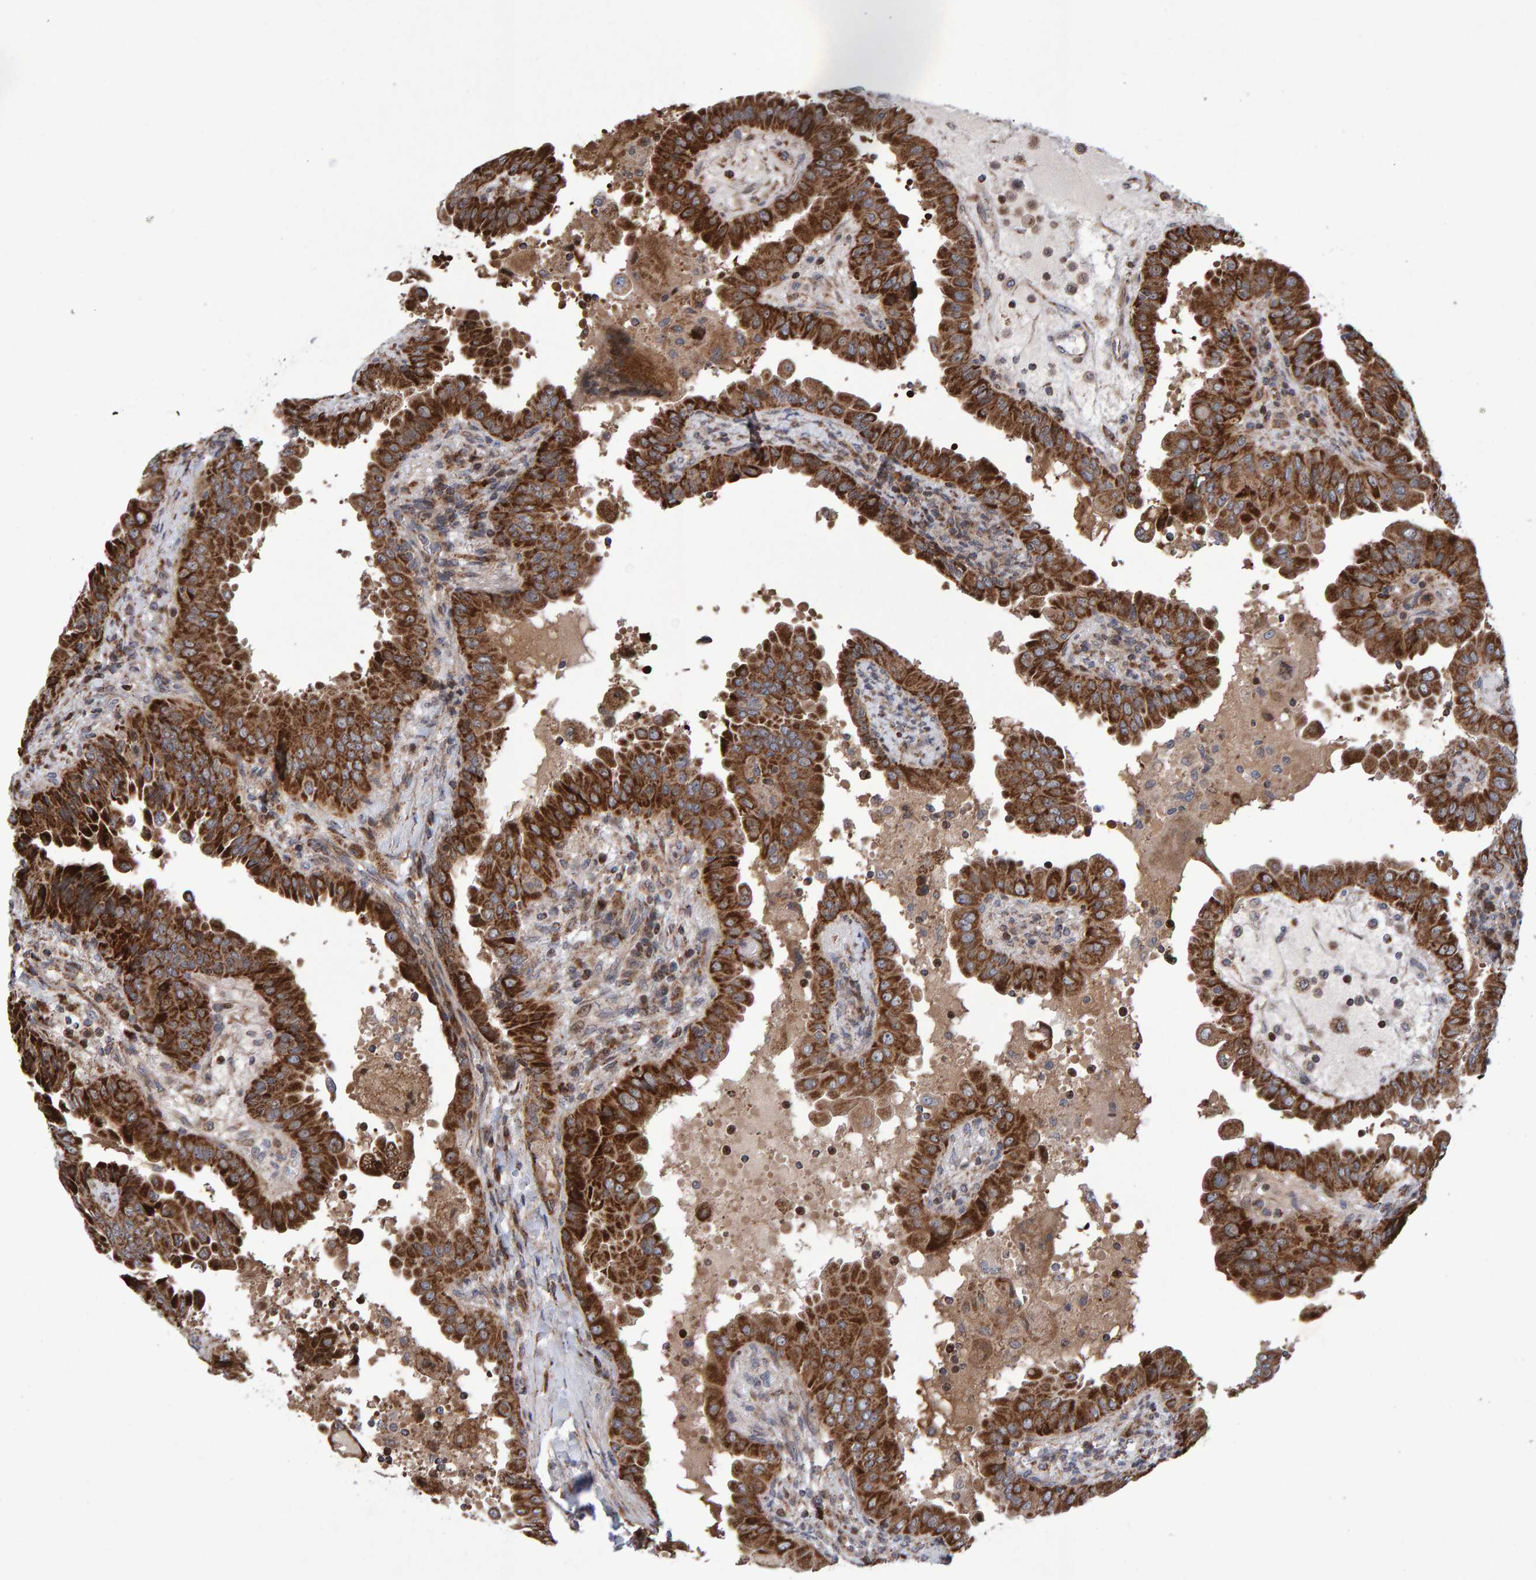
{"staining": {"intensity": "strong", "quantity": ">75%", "location": "cytoplasmic/membranous"}, "tissue": "thyroid cancer", "cell_type": "Tumor cells", "image_type": "cancer", "snomed": [{"axis": "morphology", "description": "Papillary adenocarcinoma, NOS"}, {"axis": "topography", "description": "Thyroid gland"}], "caption": "High-power microscopy captured an immunohistochemistry (IHC) photomicrograph of thyroid cancer, revealing strong cytoplasmic/membranous staining in approximately >75% of tumor cells. (DAB (3,3'-diaminobenzidine) IHC, brown staining for protein, blue staining for nuclei).", "gene": "PECR", "patient": {"sex": "male", "age": 33}}